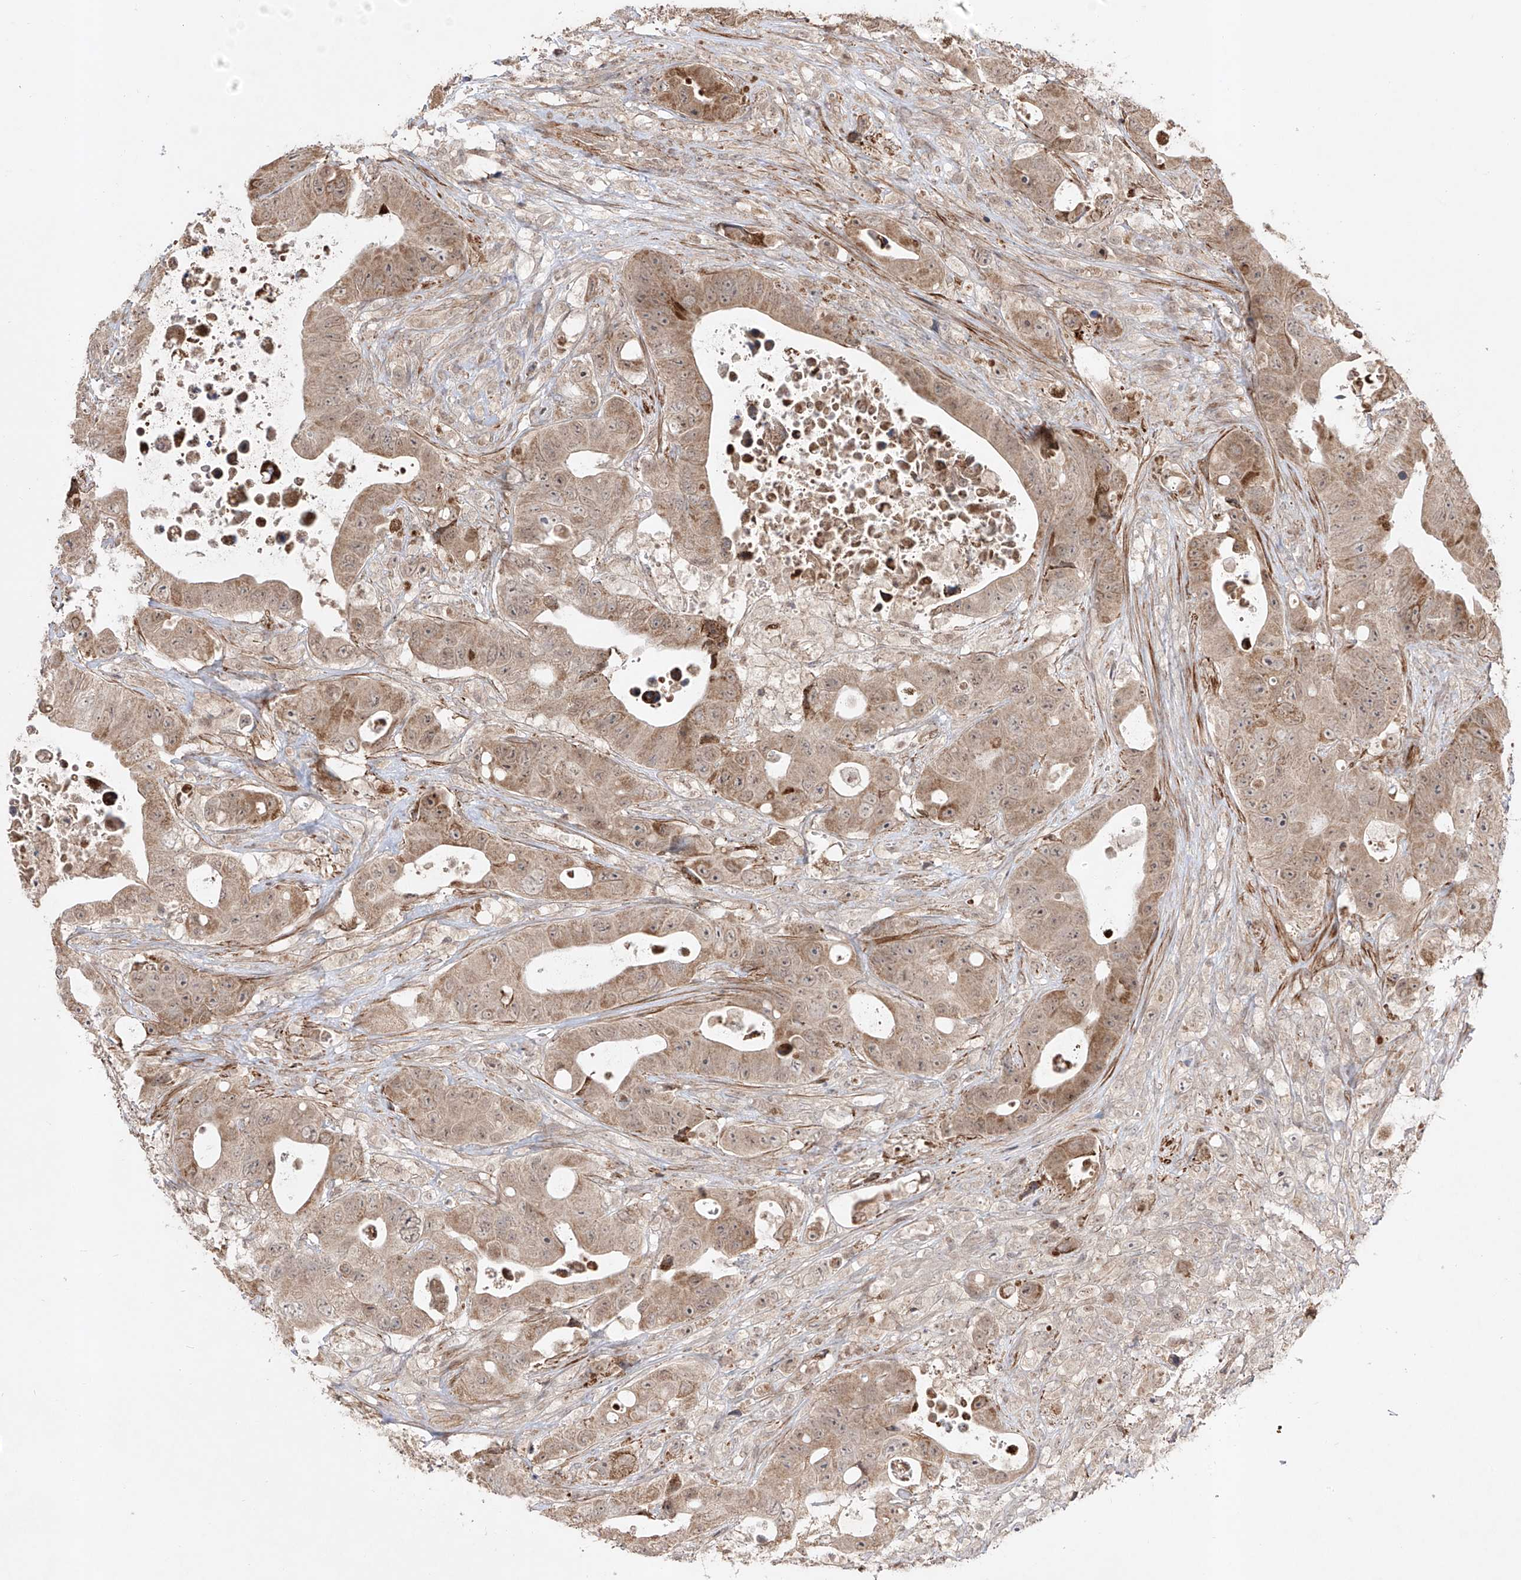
{"staining": {"intensity": "moderate", "quantity": ">75%", "location": "cytoplasmic/membranous"}, "tissue": "colorectal cancer", "cell_type": "Tumor cells", "image_type": "cancer", "snomed": [{"axis": "morphology", "description": "Adenocarcinoma, NOS"}, {"axis": "topography", "description": "Colon"}], "caption": "Immunohistochemical staining of human adenocarcinoma (colorectal) exhibits medium levels of moderate cytoplasmic/membranous protein expression in about >75% of tumor cells. The staining was performed using DAB (3,3'-diaminobenzidine), with brown indicating positive protein expression. Nuclei are stained blue with hematoxylin.", "gene": "KDM1B", "patient": {"sex": "female", "age": 46}}